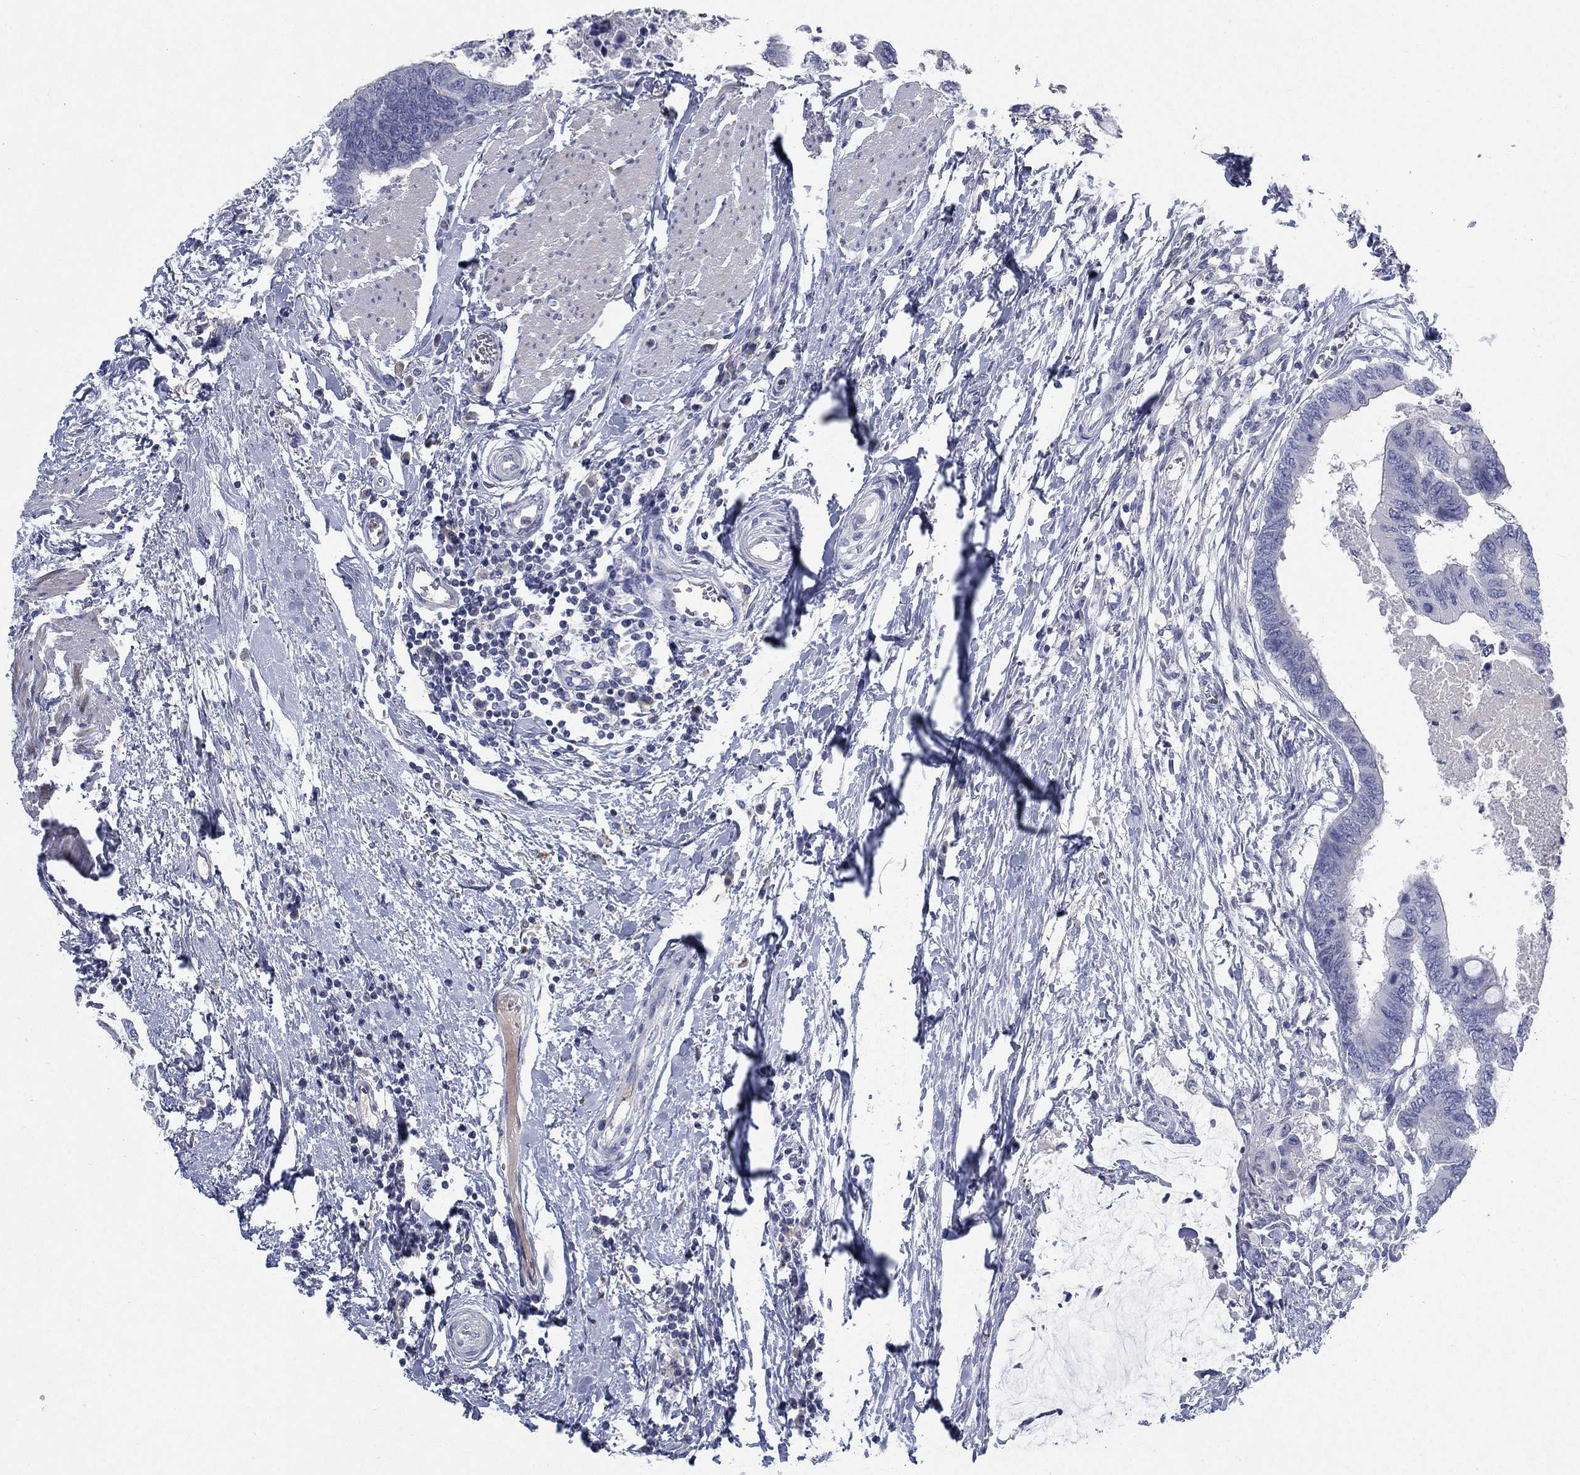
{"staining": {"intensity": "negative", "quantity": "none", "location": "none"}, "tissue": "colorectal cancer", "cell_type": "Tumor cells", "image_type": "cancer", "snomed": [{"axis": "morphology", "description": "Normal tissue, NOS"}, {"axis": "morphology", "description": "Adenocarcinoma, NOS"}, {"axis": "topography", "description": "Rectum"}, {"axis": "topography", "description": "Peripheral nerve tissue"}], "caption": "Immunohistochemistry of human adenocarcinoma (colorectal) displays no staining in tumor cells.", "gene": "TMEM249", "patient": {"sex": "male", "age": 92}}